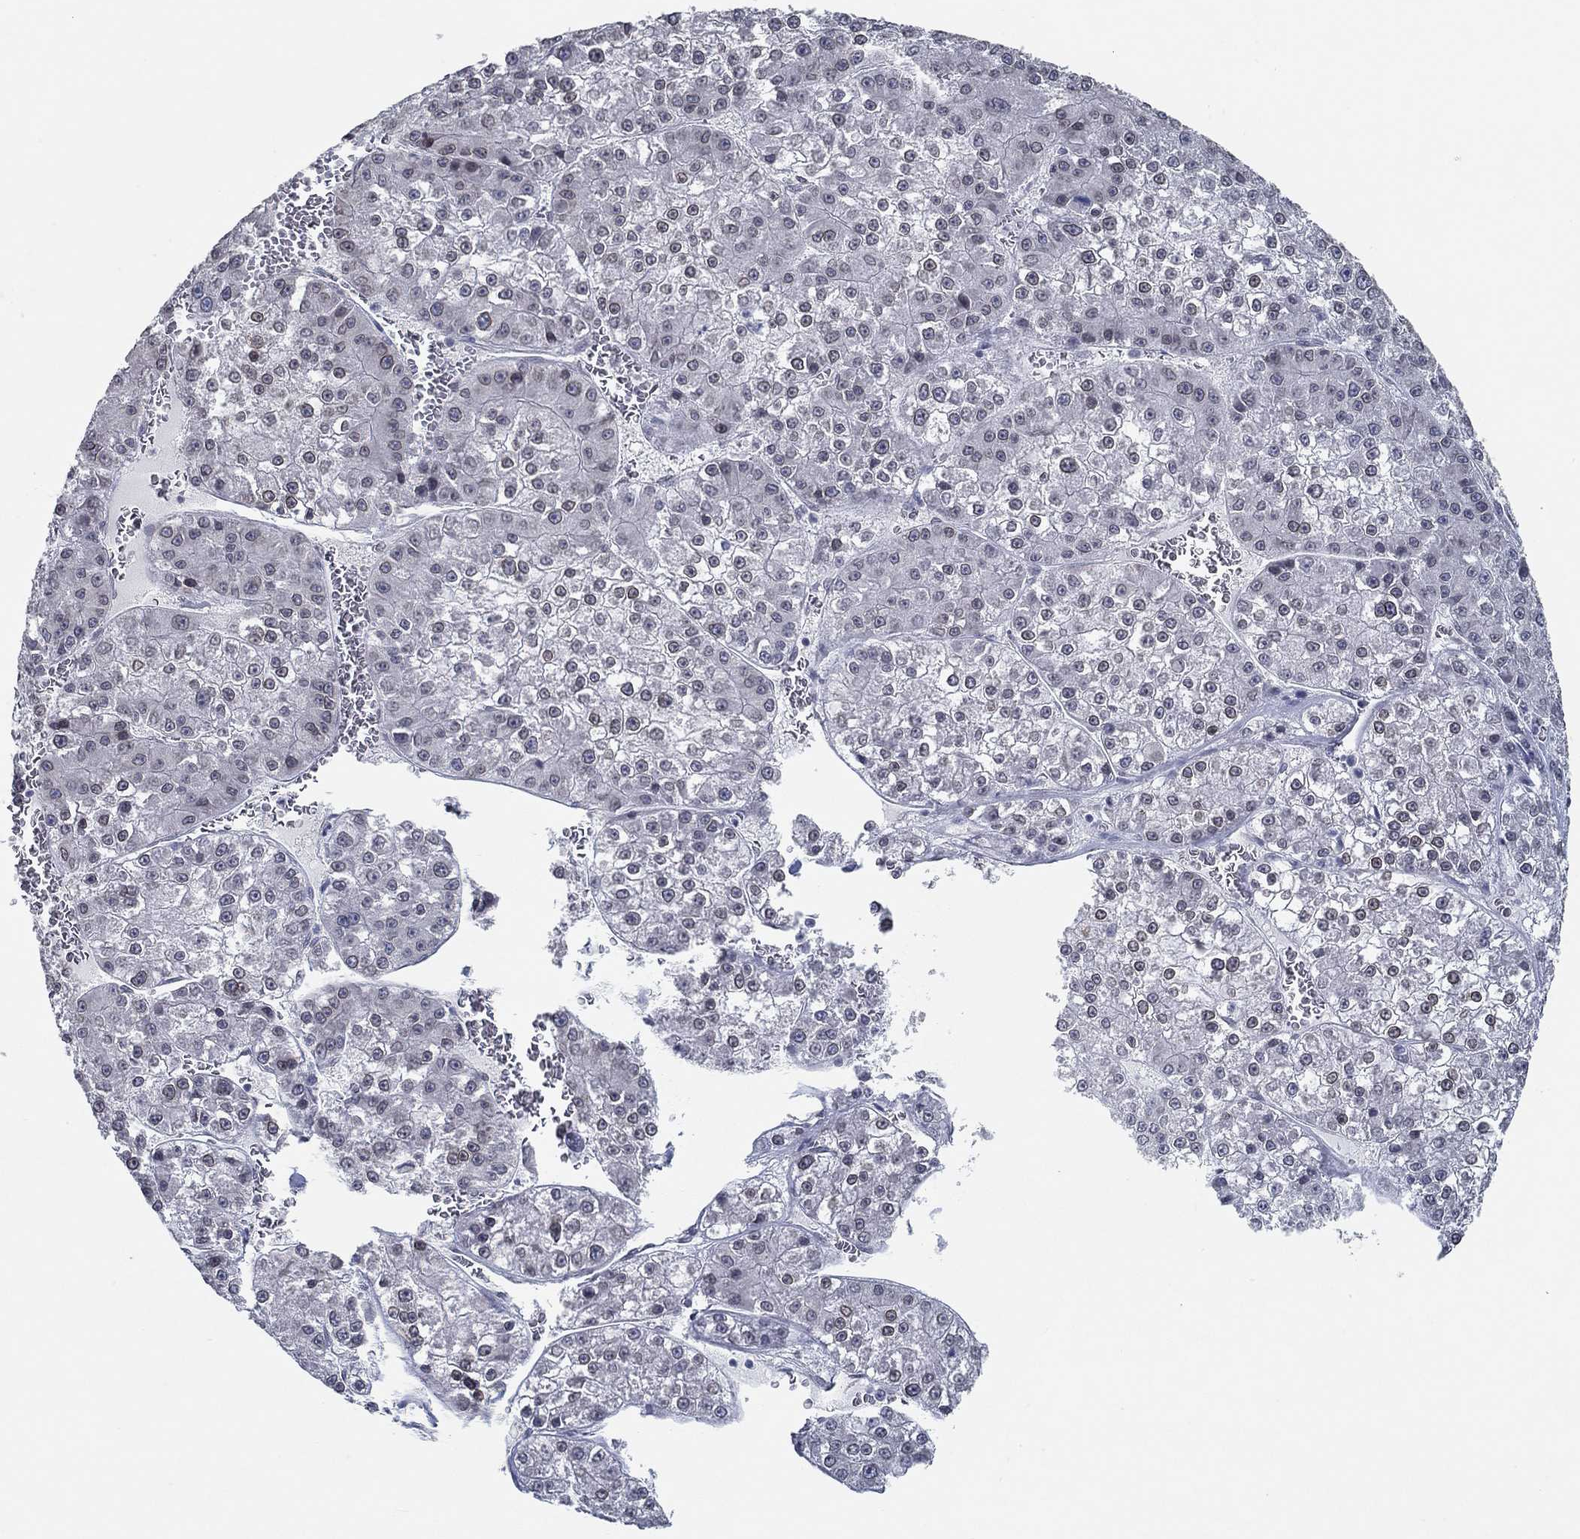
{"staining": {"intensity": "negative", "quantity": "none", "location": "none"}, "tissue": "liver cancer", "cell_type": "Tumor cells", "image_type": "cancer", "snomed": [{"axis": "morphology", "description": "Carcinoma, Hepatocellular, NOS"}, {"axis": "topography", "description": "Liver"}], "caption": "An image of liver cancer (hepatocellular carcinoma) stained for a protein demonstrates no brown staining in tumor cells.", "gene": "NUP155", "patient": {"sex": "female", "age": 73}}